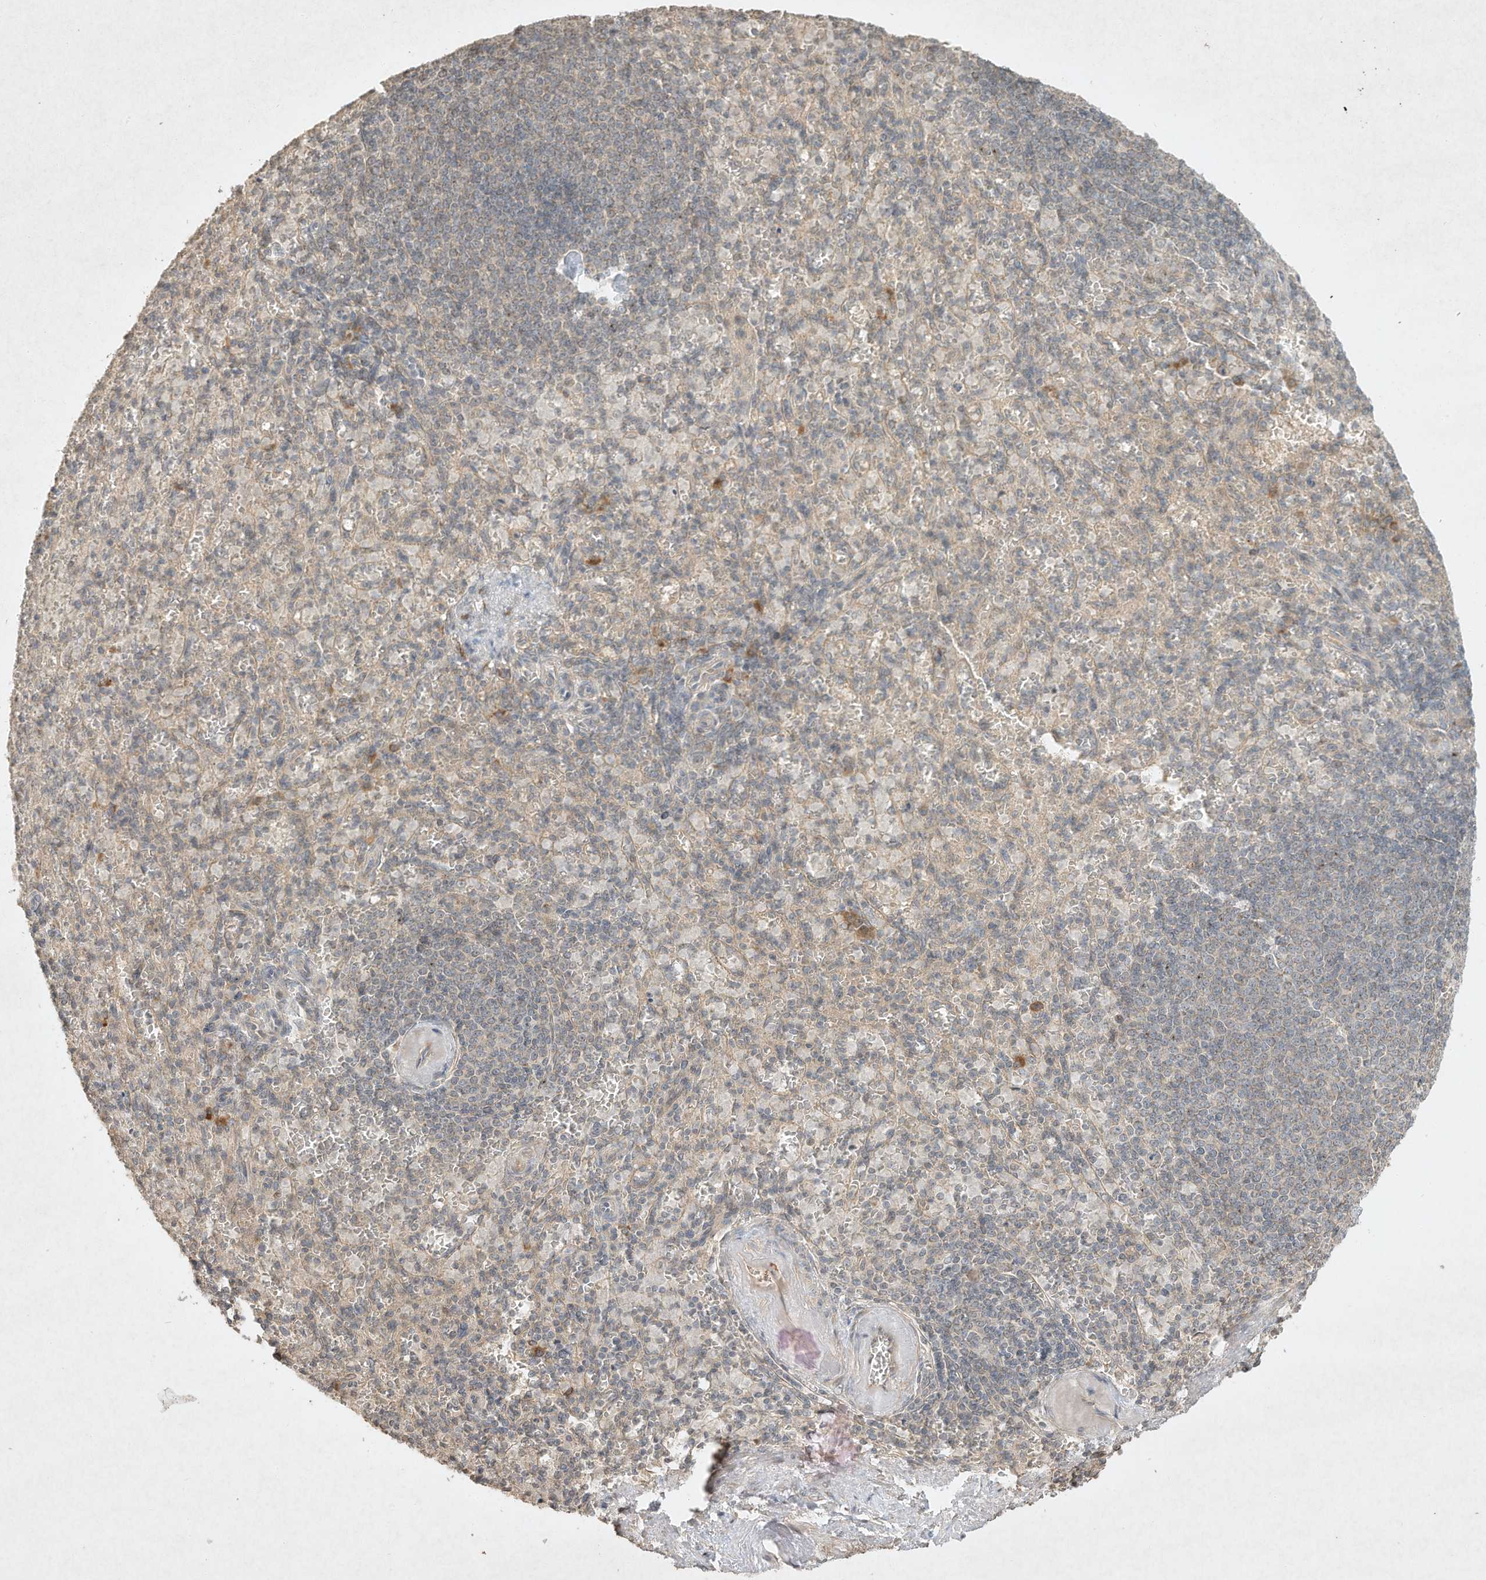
{"staining": {"intensity": "weak", "quantity": "<25%", "location": "cytoplasmic/membranous"}, "tissue": "spleen", "cell_type": "Cells in red pulp", "image_type": "normal", "snomed": [{"axis": "morphology", "description": "Normal tissue, NOS"}, {"axis": "topography", "description": "Spleen"}], "caption": "DAB (3,3'-diaminobenzidine) immunohistochemical staining of unremarkable human spleen reveals no significant expression in cells in red pulp.", "gene": "BTRC", "patient": {"sex": "female", "age": 74}}